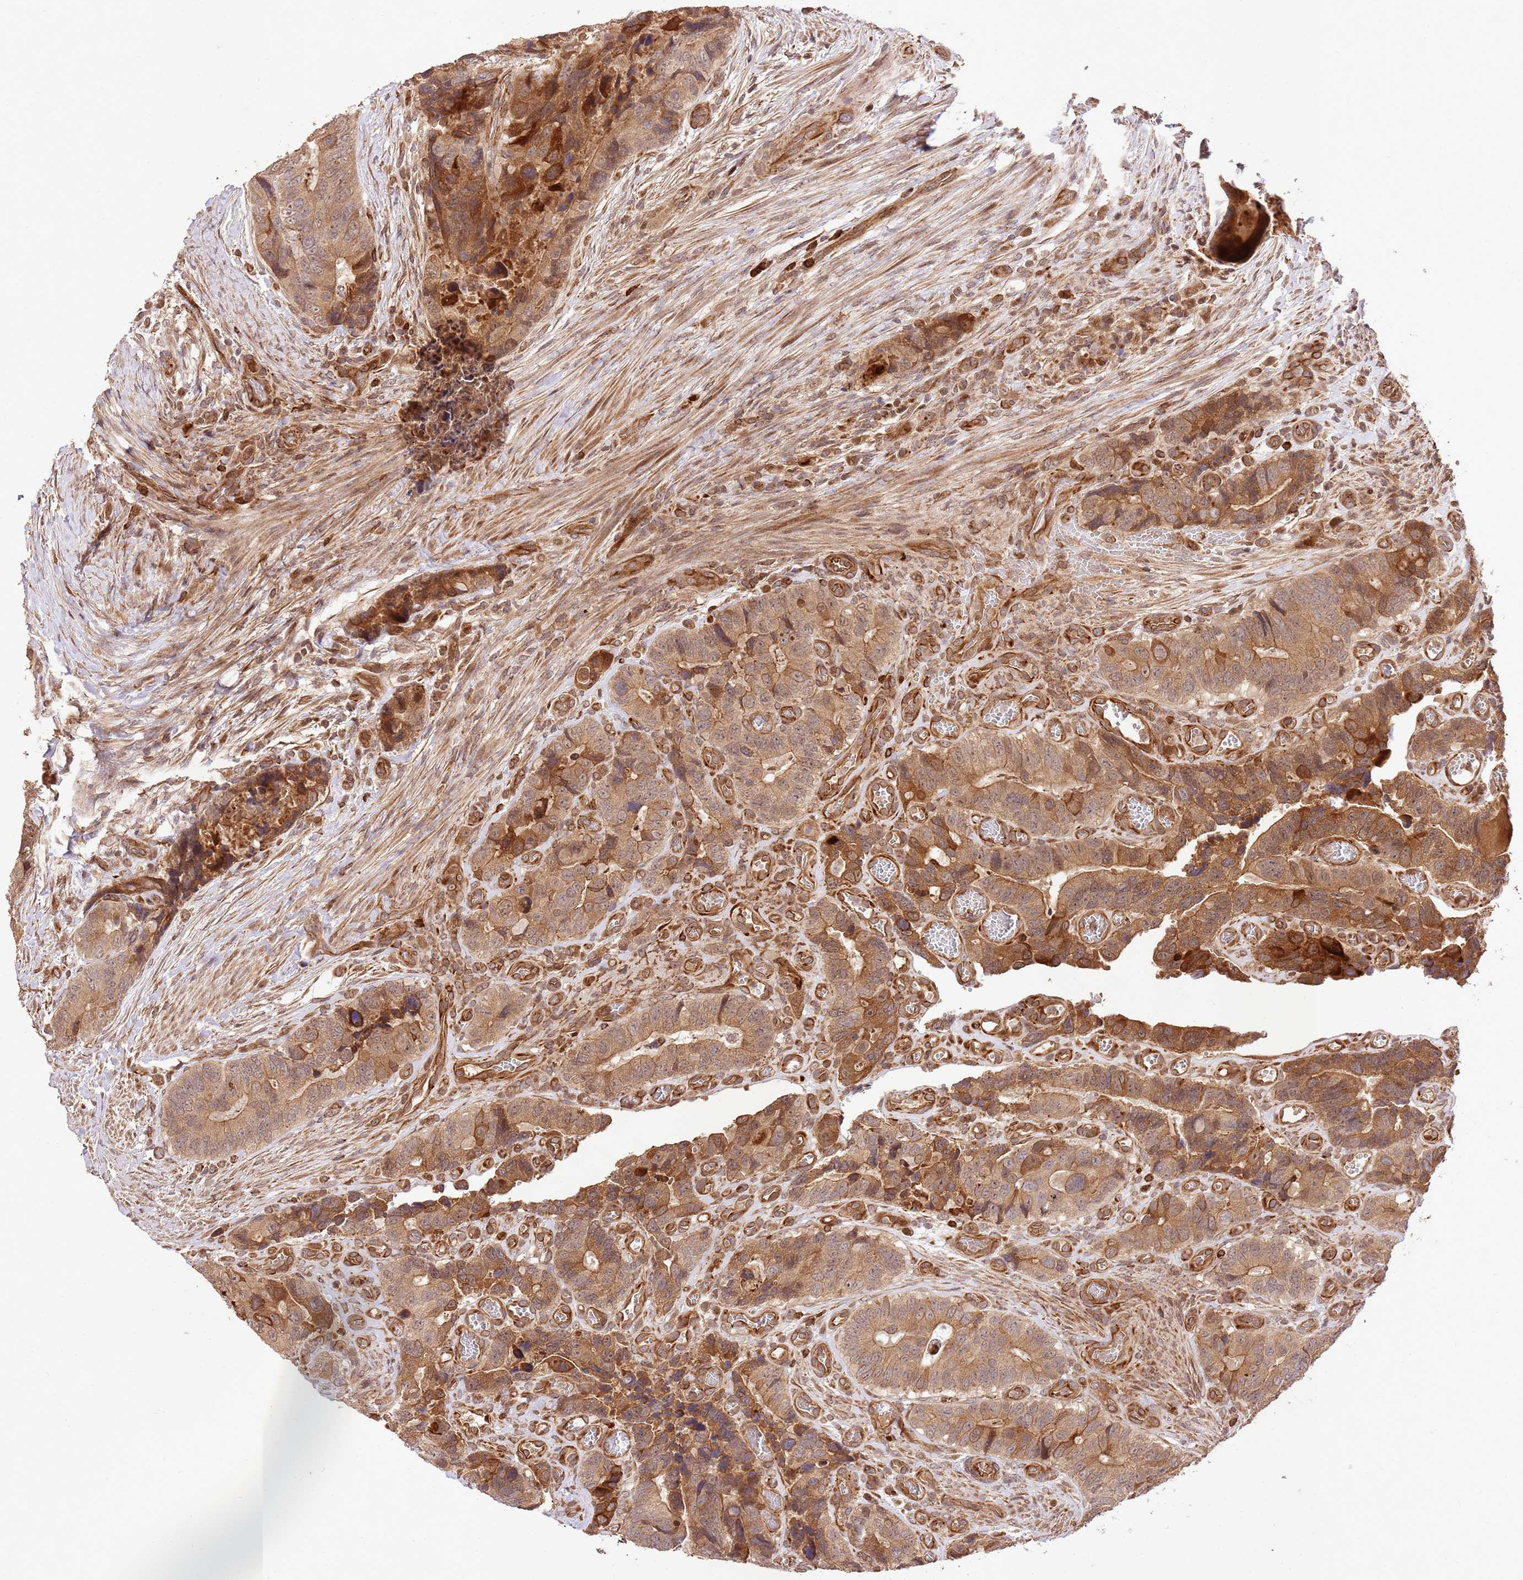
{"staining": {"intensity": "moderate", "quantity": ">75%", "location": "cytoplasmic/membranous"}, "tissue": "colorectal cancer", "cell_type": "Tumor cells", "image_type": "cancer", "snomed": [{"axis": "morphology", "description": "Adenocarcinoma, NOS"}, {"axis": "topography", "description": "Colon"}], "caption": "Colorectal adenocarcinoma stained for a protein (brown) demonstrates moderate cytoplasmic/membranous positive staining in approximately >75% of tumor cells.", "gene": "KATNAL2", "patient": {"sex": "male", "age": 84}}